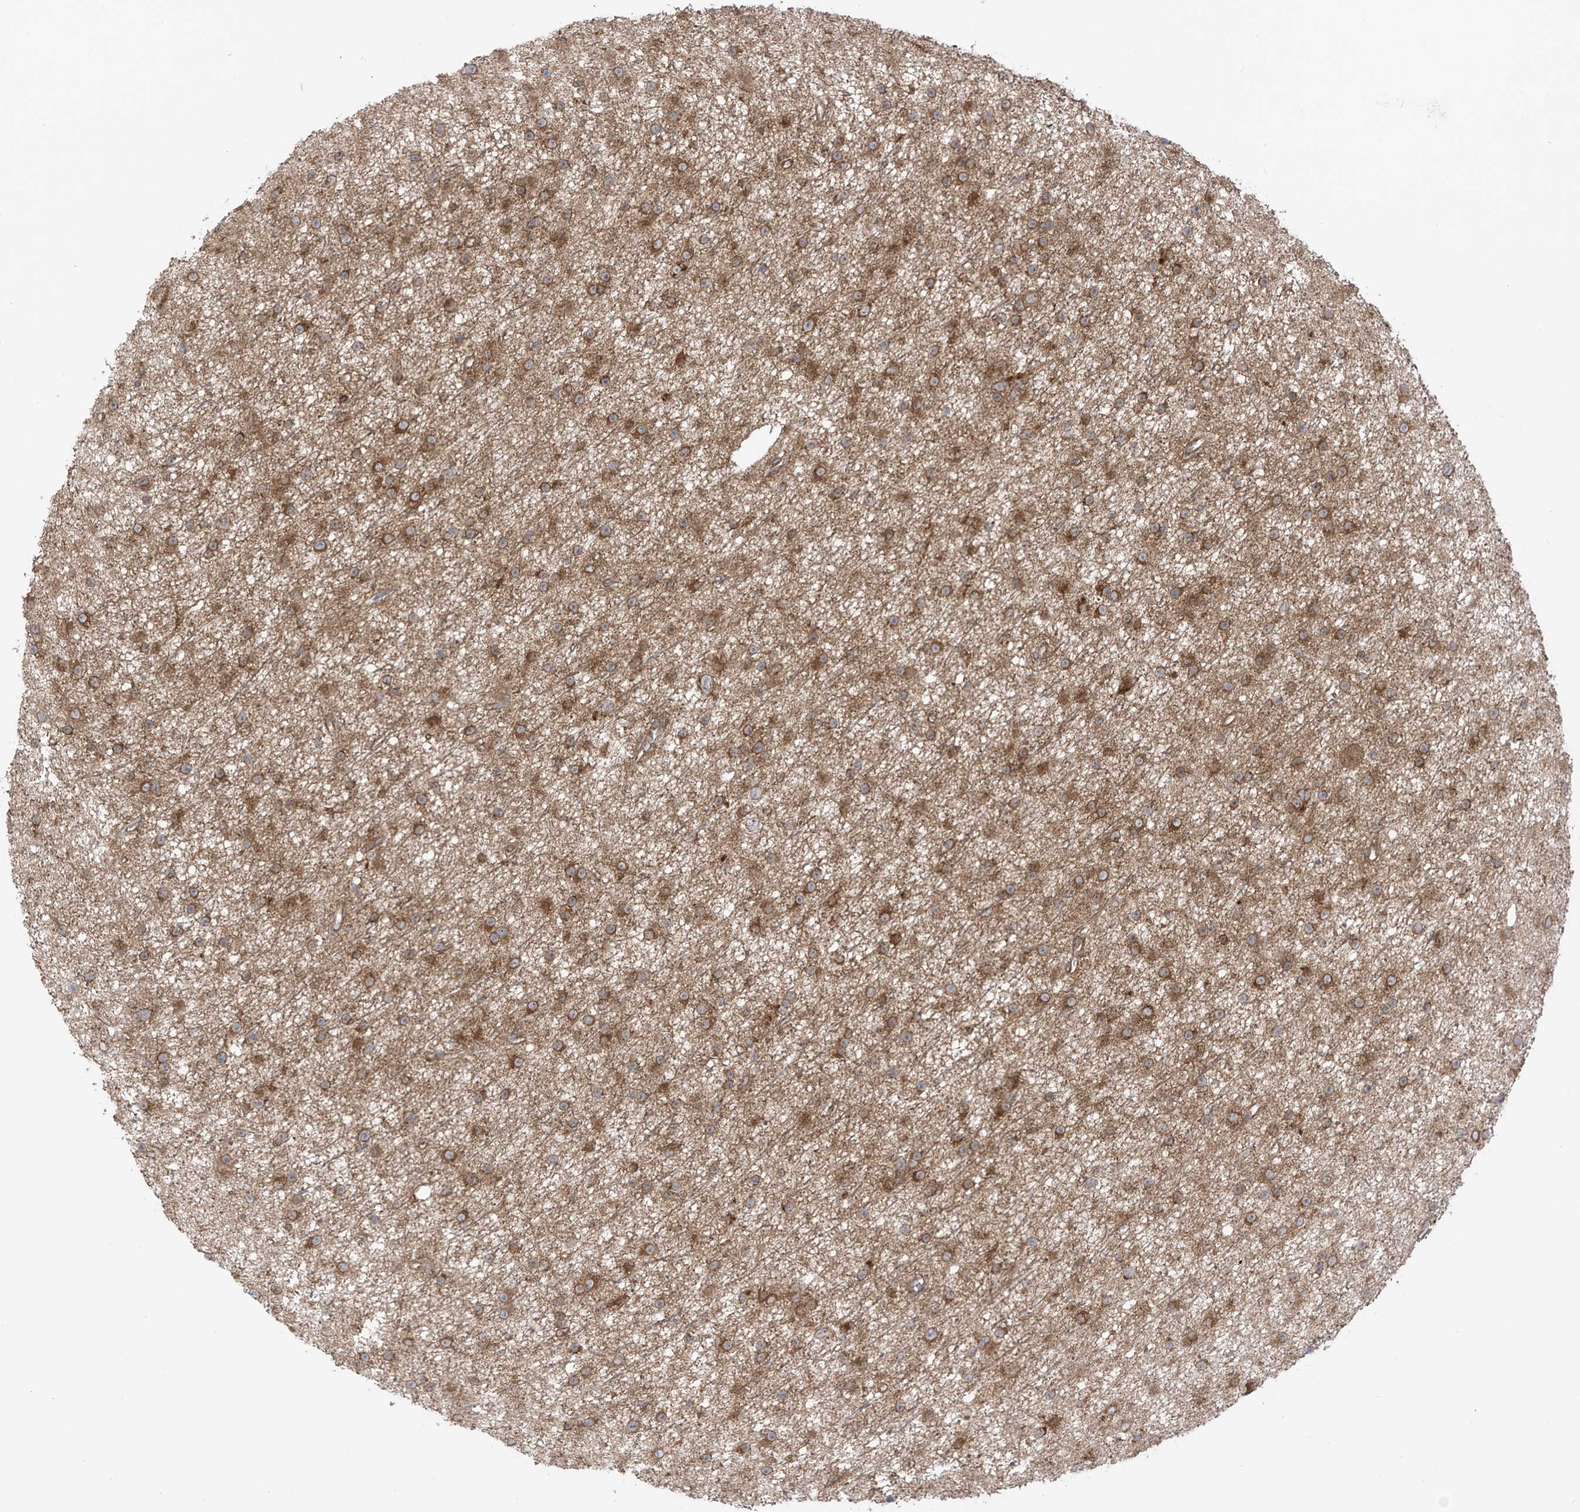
{"staining": {"intensity": "moderate", "quantity": ">75%", "location": "cytoplasmic/membranous"}, "tissue": "glioma", "cell_type": "Tumor cells", "image_type": "cancer", "snomed": [{"axis": "morphology", "description": "Glioma, malignant, Low grade"}, {"axis": "topography", "description": "Cerebral cortex"}], "caption": "This histopathology image shows immunohistochemistry (IHC) staining of malignant glioma (low-grade), with medium moderate cytoplasmic/membranous positivity in approximately >75% of tumor cells.", "gene": "REPS1", "patient": {"sex": "female", "age": 39}}